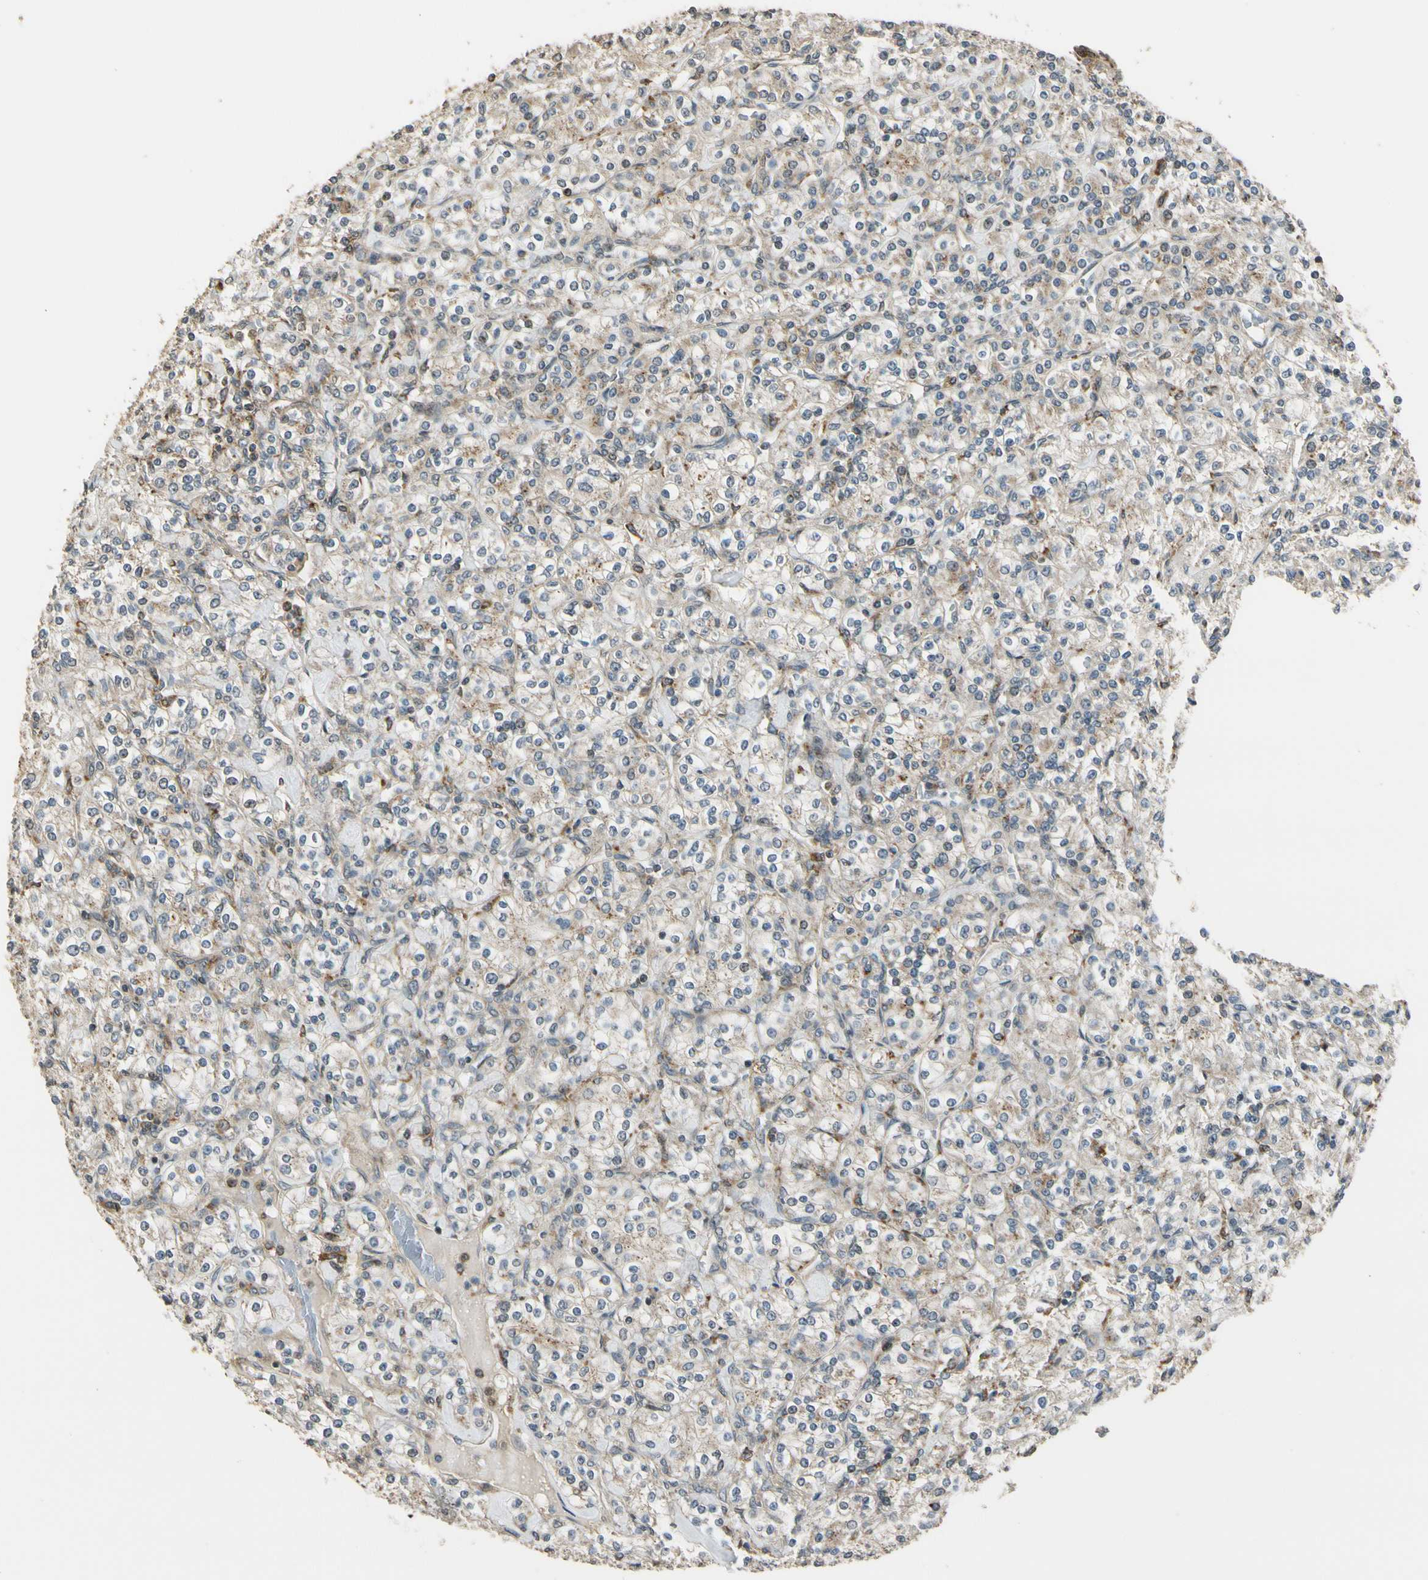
{"staining": {"intensity": "weak", "quantity": "<25%", "location": "cytoplasmic/membranous"}, "tissue": "renal cancer", "cell_type": "Tumor cells", "image_type": "cancer", "snomed": [{"axis": "morphology", "description": "Adenocarcinoma, NOS"}, {"axis": "topography", "description": "Kidney"}], "caption": "Histopathology image shows no protein staining in tumor cells of renal cancer (adenocarcinoma) tissue.", "gene": "LAMTOR1", "patient": {"sex": "male", "age": 77}}